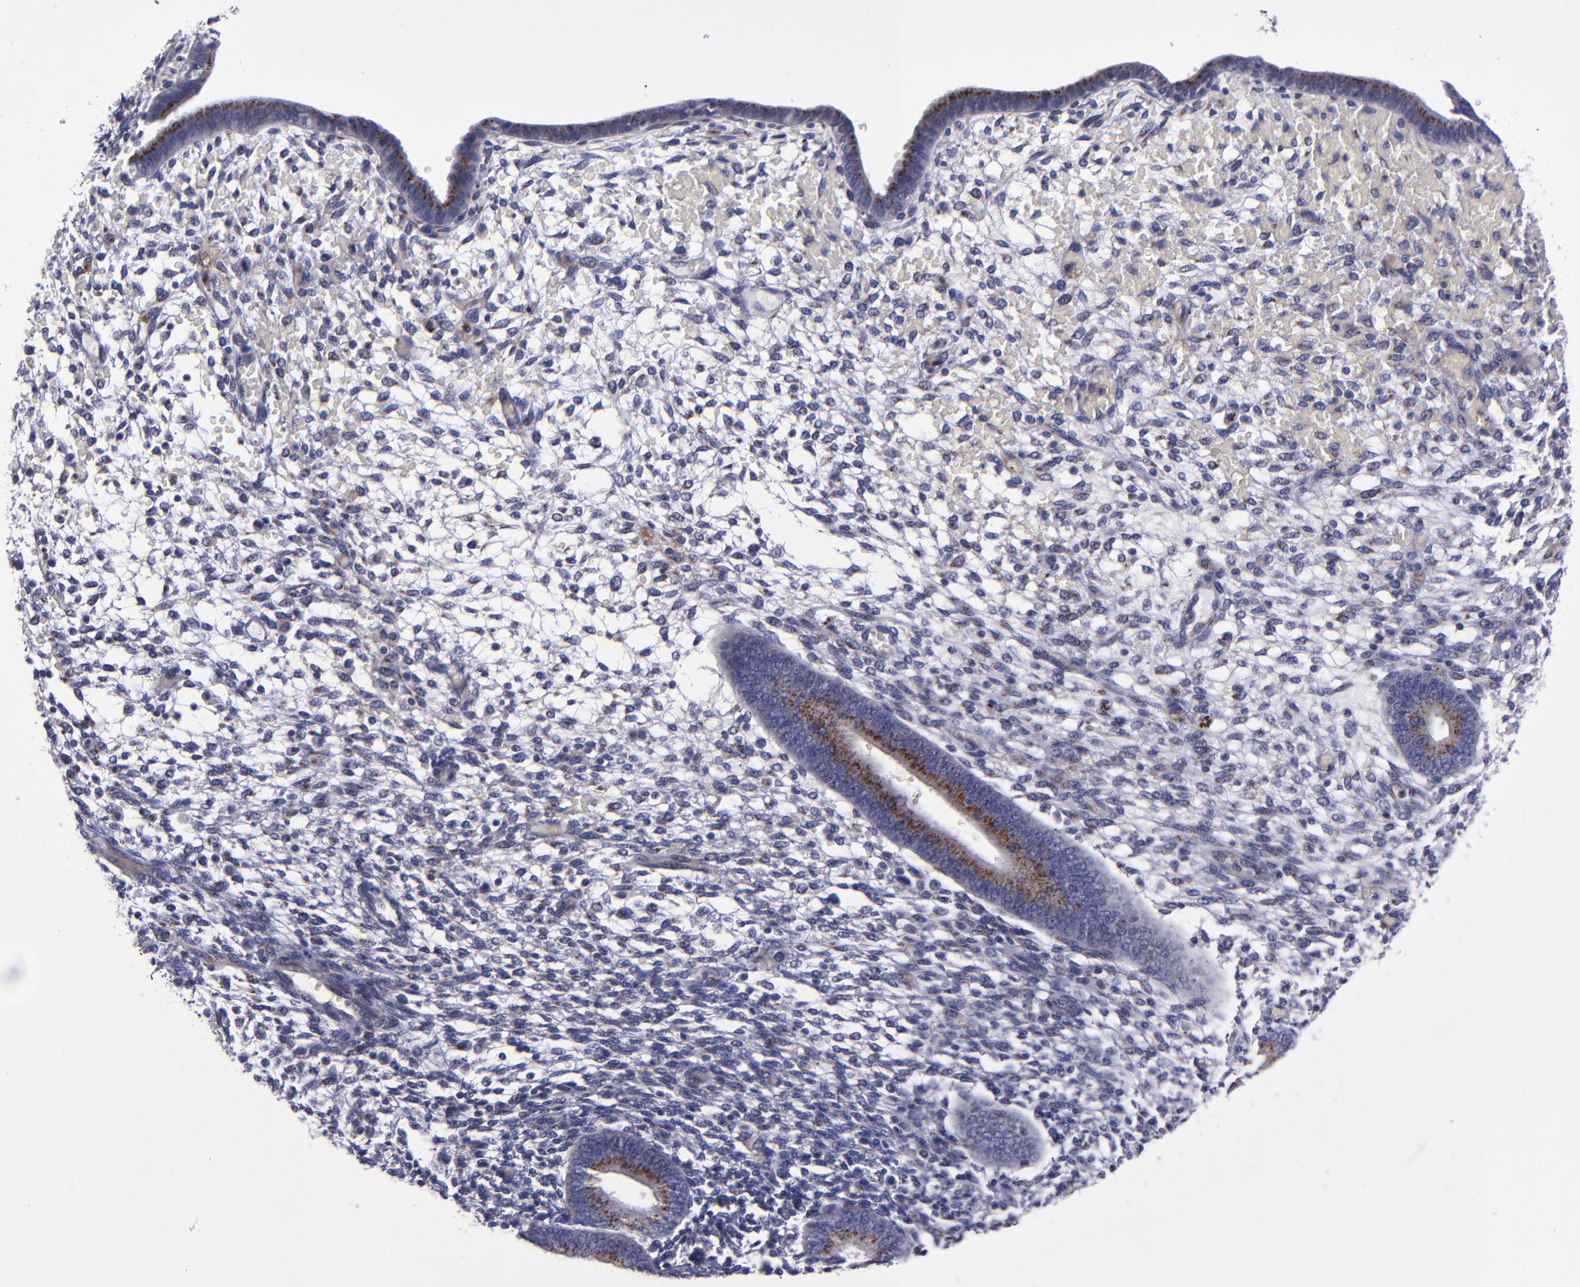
{"staining": {"intensity": "negative", "quantity": "none", "location": "none"}, "tissue": "endometrium", "cell_type": "Cells in endometrial stroma", "image_type": "normal", "snomed": [{"axis": "morphology", "description": "Normal tissue, NOS"}, {"axis": "topography", "description": "Endometrium"}], "caption": "The histopathology image exhibits no significant positivity in cells in endometrial stroma of endometrium.", "gene": "RAB41", "patient": {"sex": "female", "age": 42}}